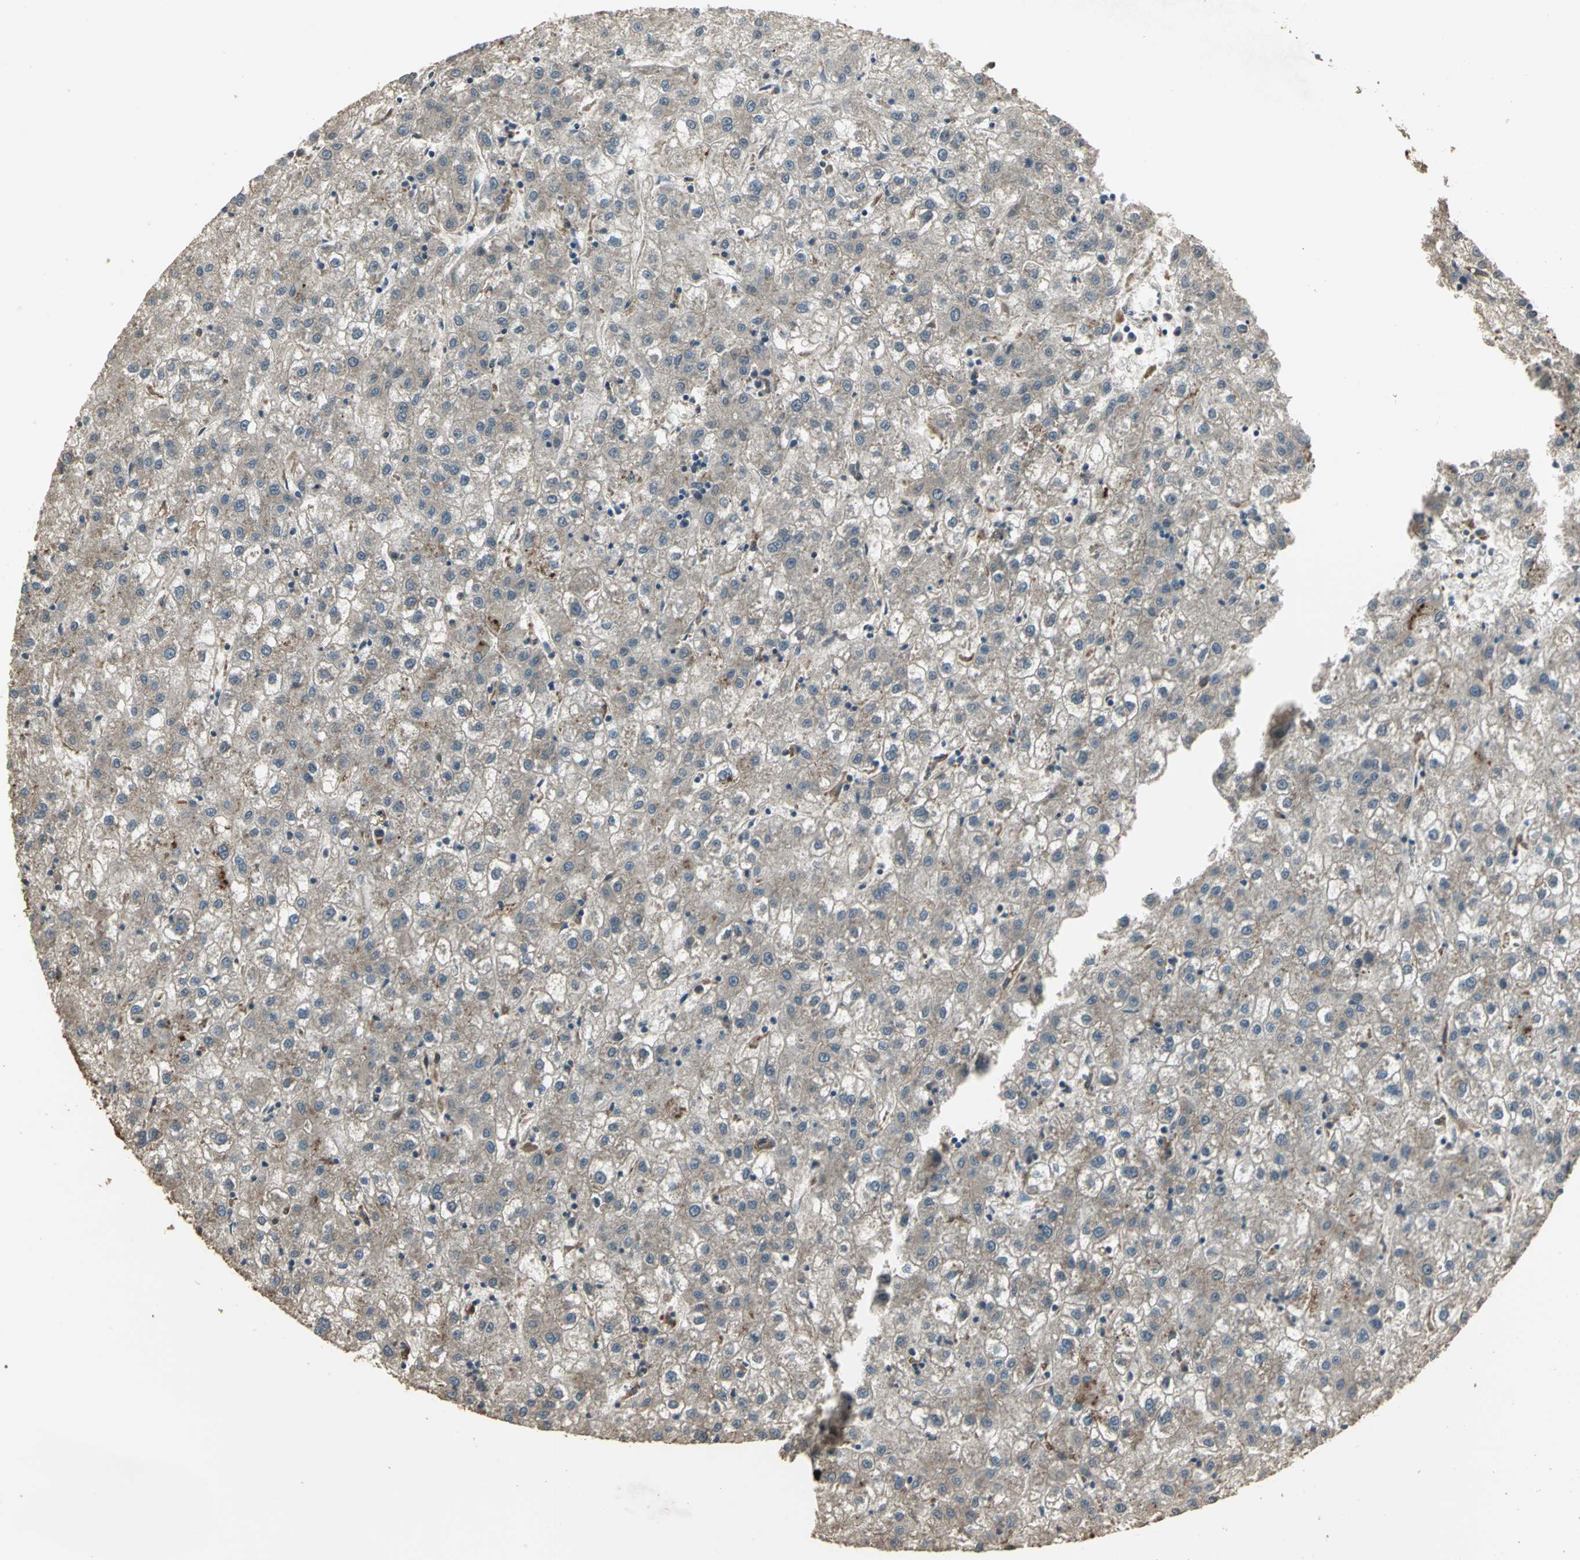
{"staining": {"intensity": "weak", "quantity": "<25%", "location": "cytoplasmic/membranous"}, "tissue": "liver cancer", "cell_type": "Tumor cells", "image_type": "cancer", "snomed": [{"axis": "morphology", "description": "Carcinoma, Hepatocellular, NOS"}, {"axis": "topography", "description": "Liver"}], "caption": "This is an IHC histopathology image of human liver cancer (hepatocellular carcinoma). There is no staining in tumor cells.", "gene": "UCHL5", "patient": {"sex": "male", "age": 72}}